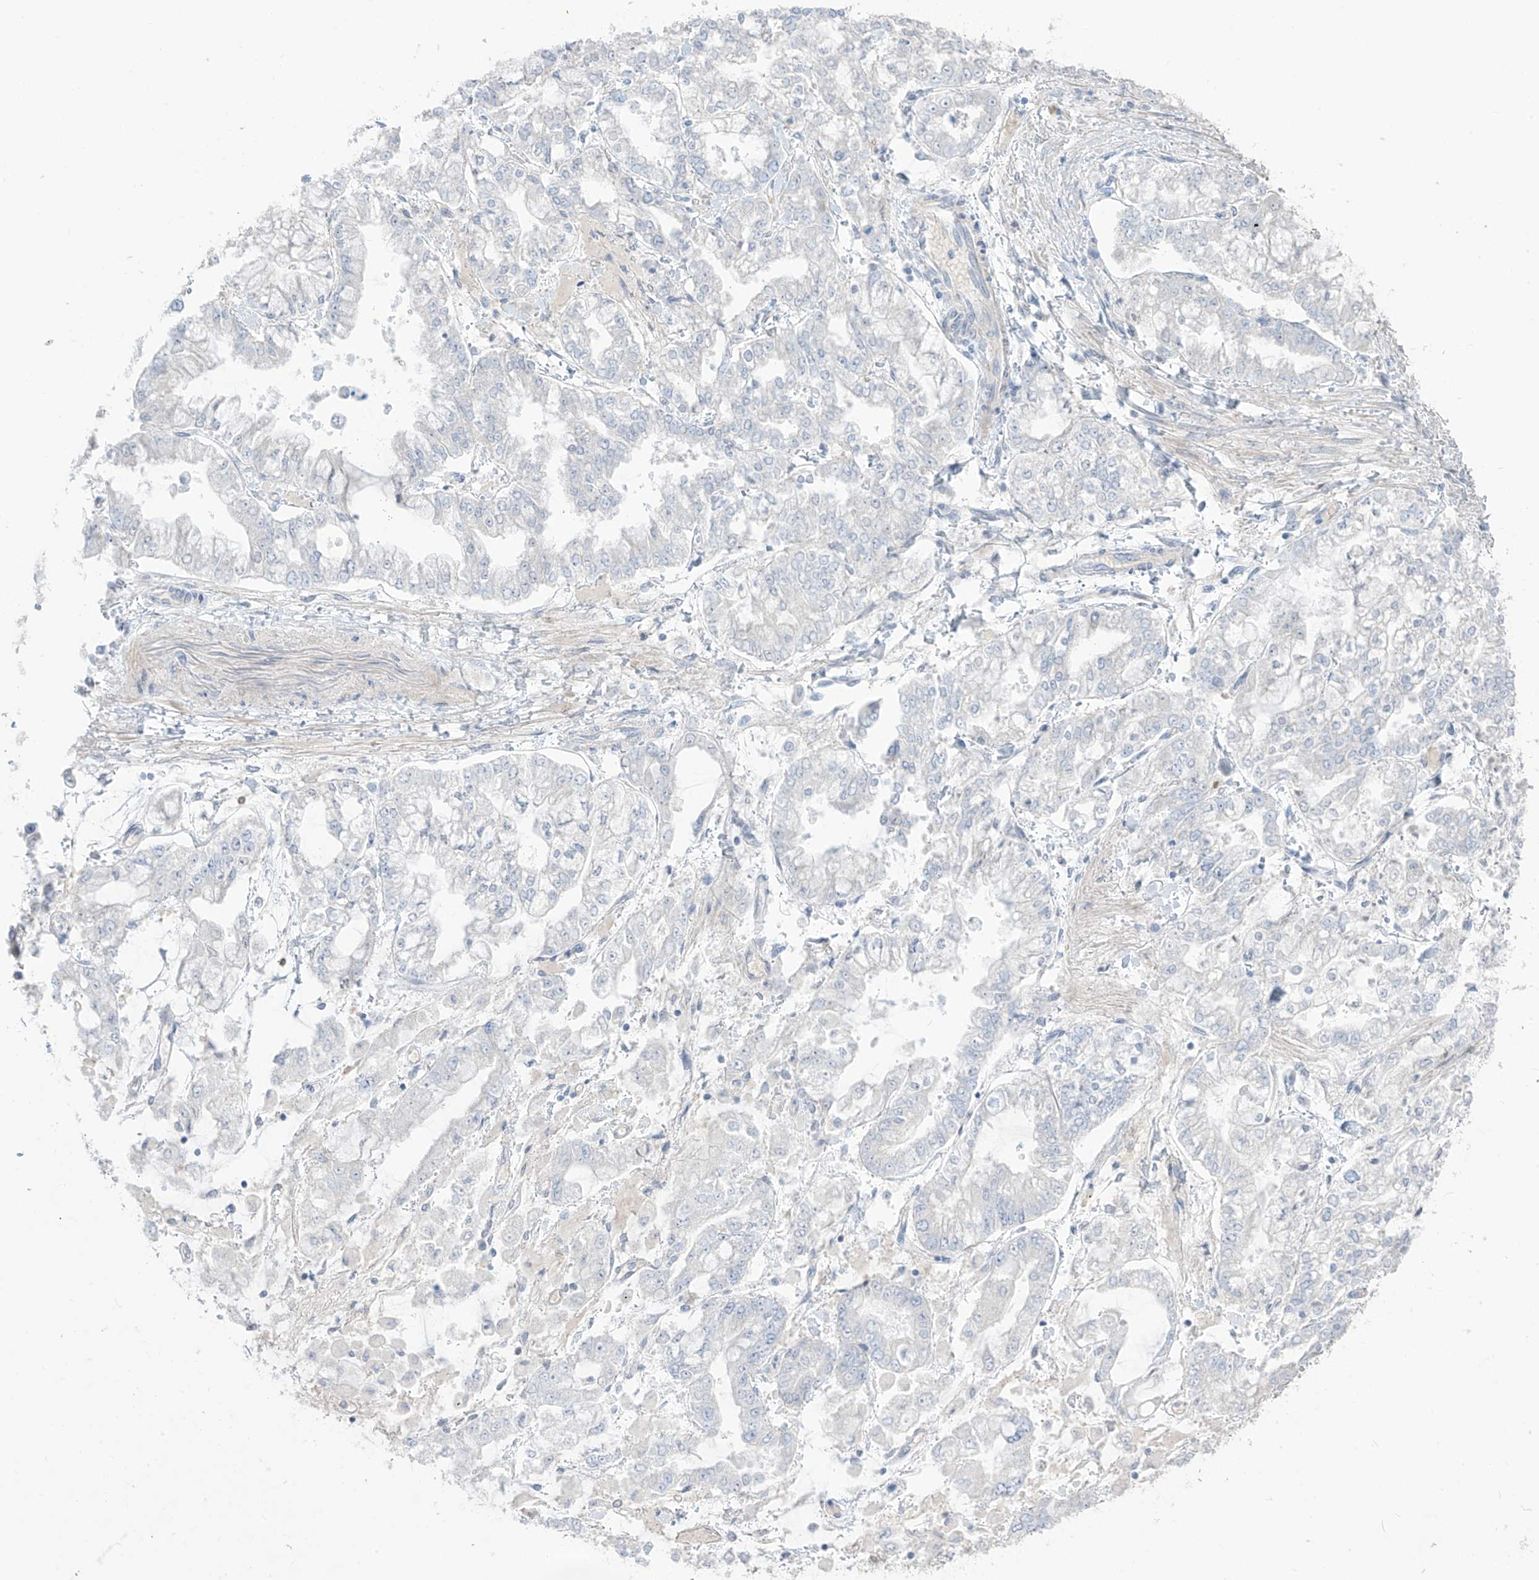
{"staining": {"intensity": "negative", "quantity": "none", "location": "none"}, "tissue": "stomach cancer", "cell_type": "Tumor cells", "image_type": "cancer", "snomed": [{"axis": "morphology", "description": "Normal tissue, NOS"}, {"axis": "morphology", "description": "Adenocarcinoma, NOS"}, {"axis": "topography", "description": "Stomach, upper"}, {"axis": "topography", "description": "Stomach"}], "caption": "This is an immunohistochemistry photomicrograph of adenocarcinoma (stomach). There is no positivity in tumor cells.", "gene": "ASPRV1", "patient": {"sex": "male", "age": 76}}